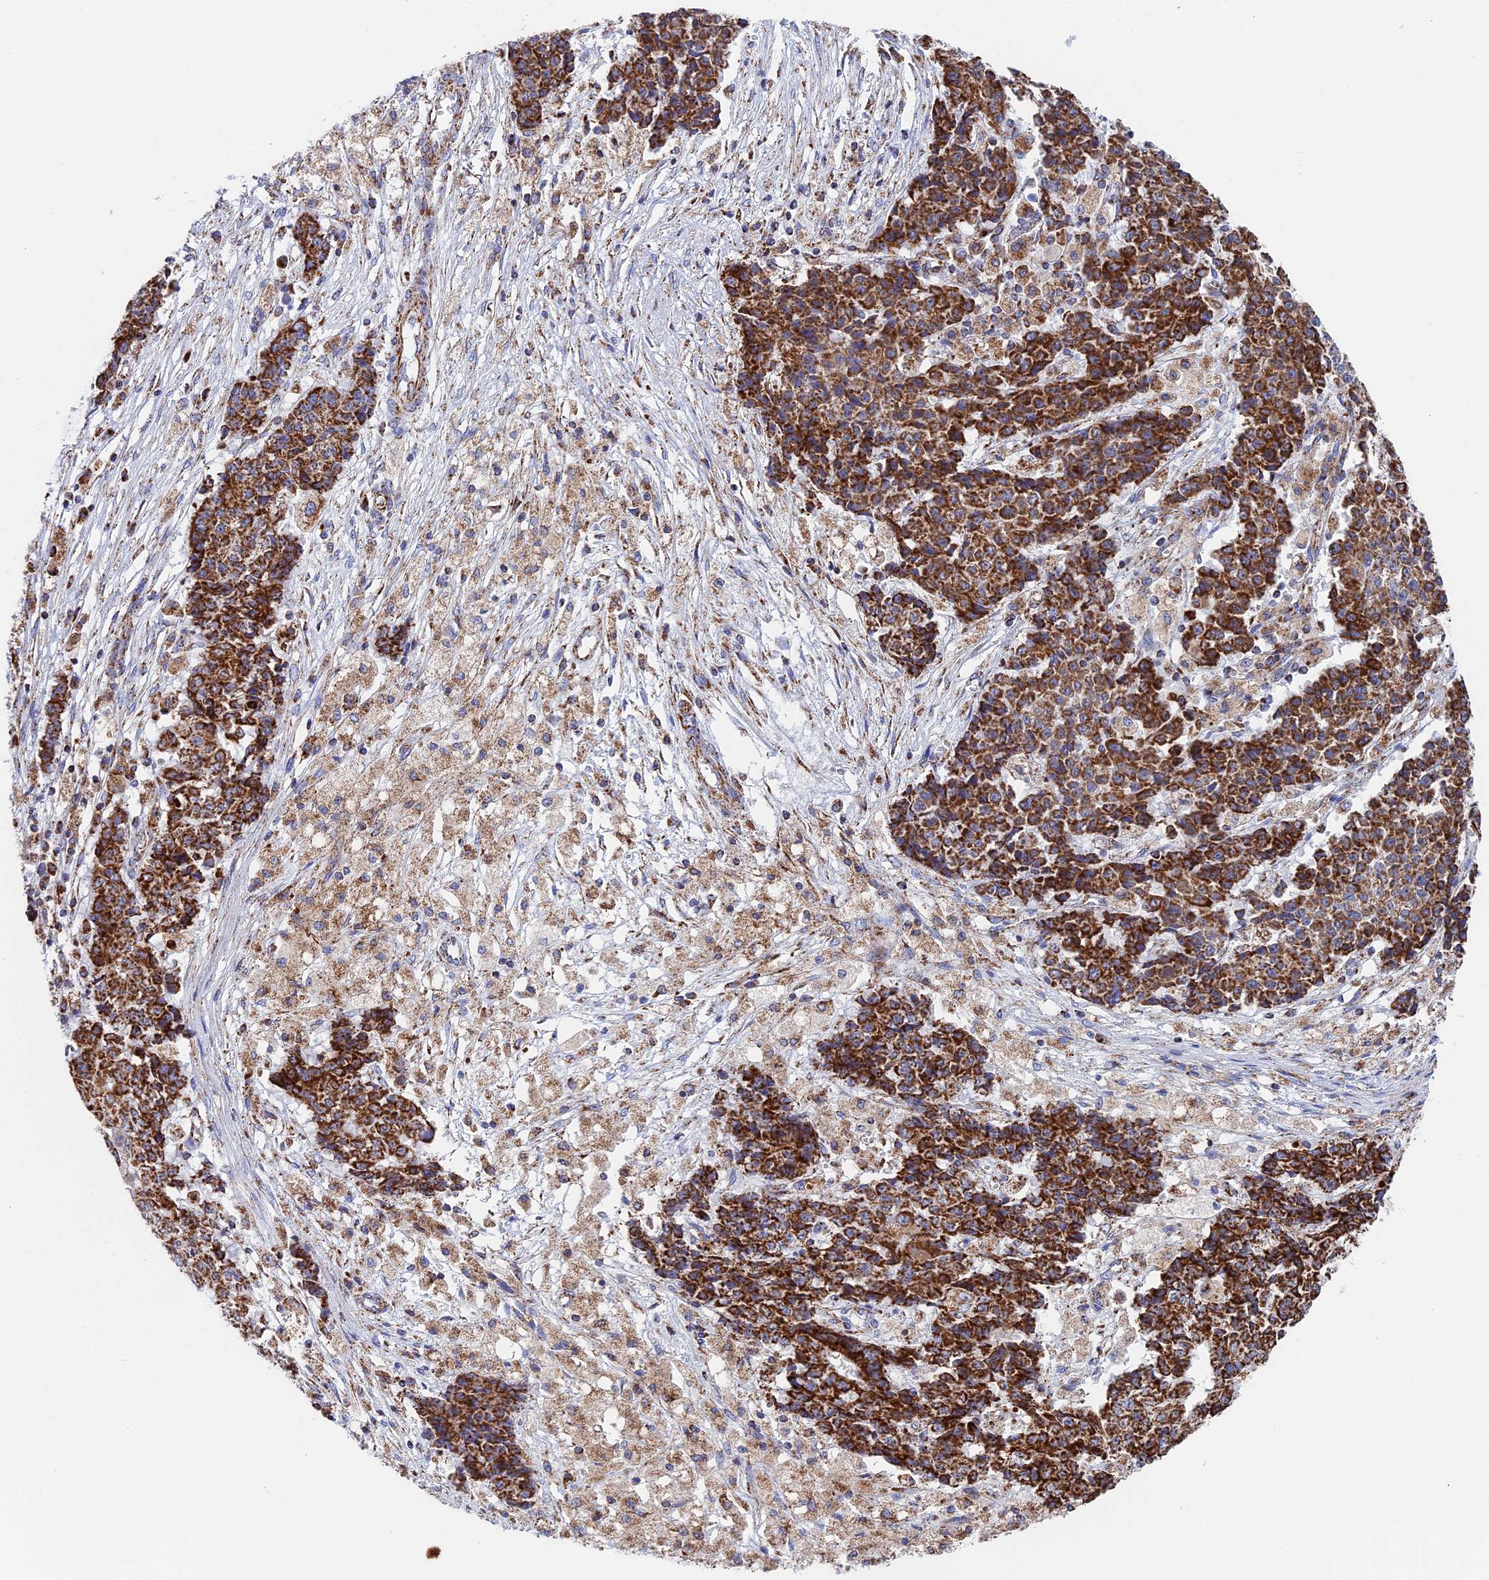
{"staining": {"intensity": "strong", "quantity": ">75%", "location": "cytoplasmic/membranous"}, "tissue": "ovarian cancer", "cell_type": "Tumor cells", "image_type": "cancer", "snomed": [{"axis": "morphology", "description": "Carcinoma, endometroid"}, {"axis": "topography", "description": "Ovary"}], "caption": "Ovarian cancer (endometroid carcinoma) stained with DAB immunohistochemistry (IHC) demonstrates high levels of strong cytoplasmic/membranous positivity in about >75% of tumor cells.", "gene": "NDUFA5", "patient": {"sex": "female", "age": 42}}